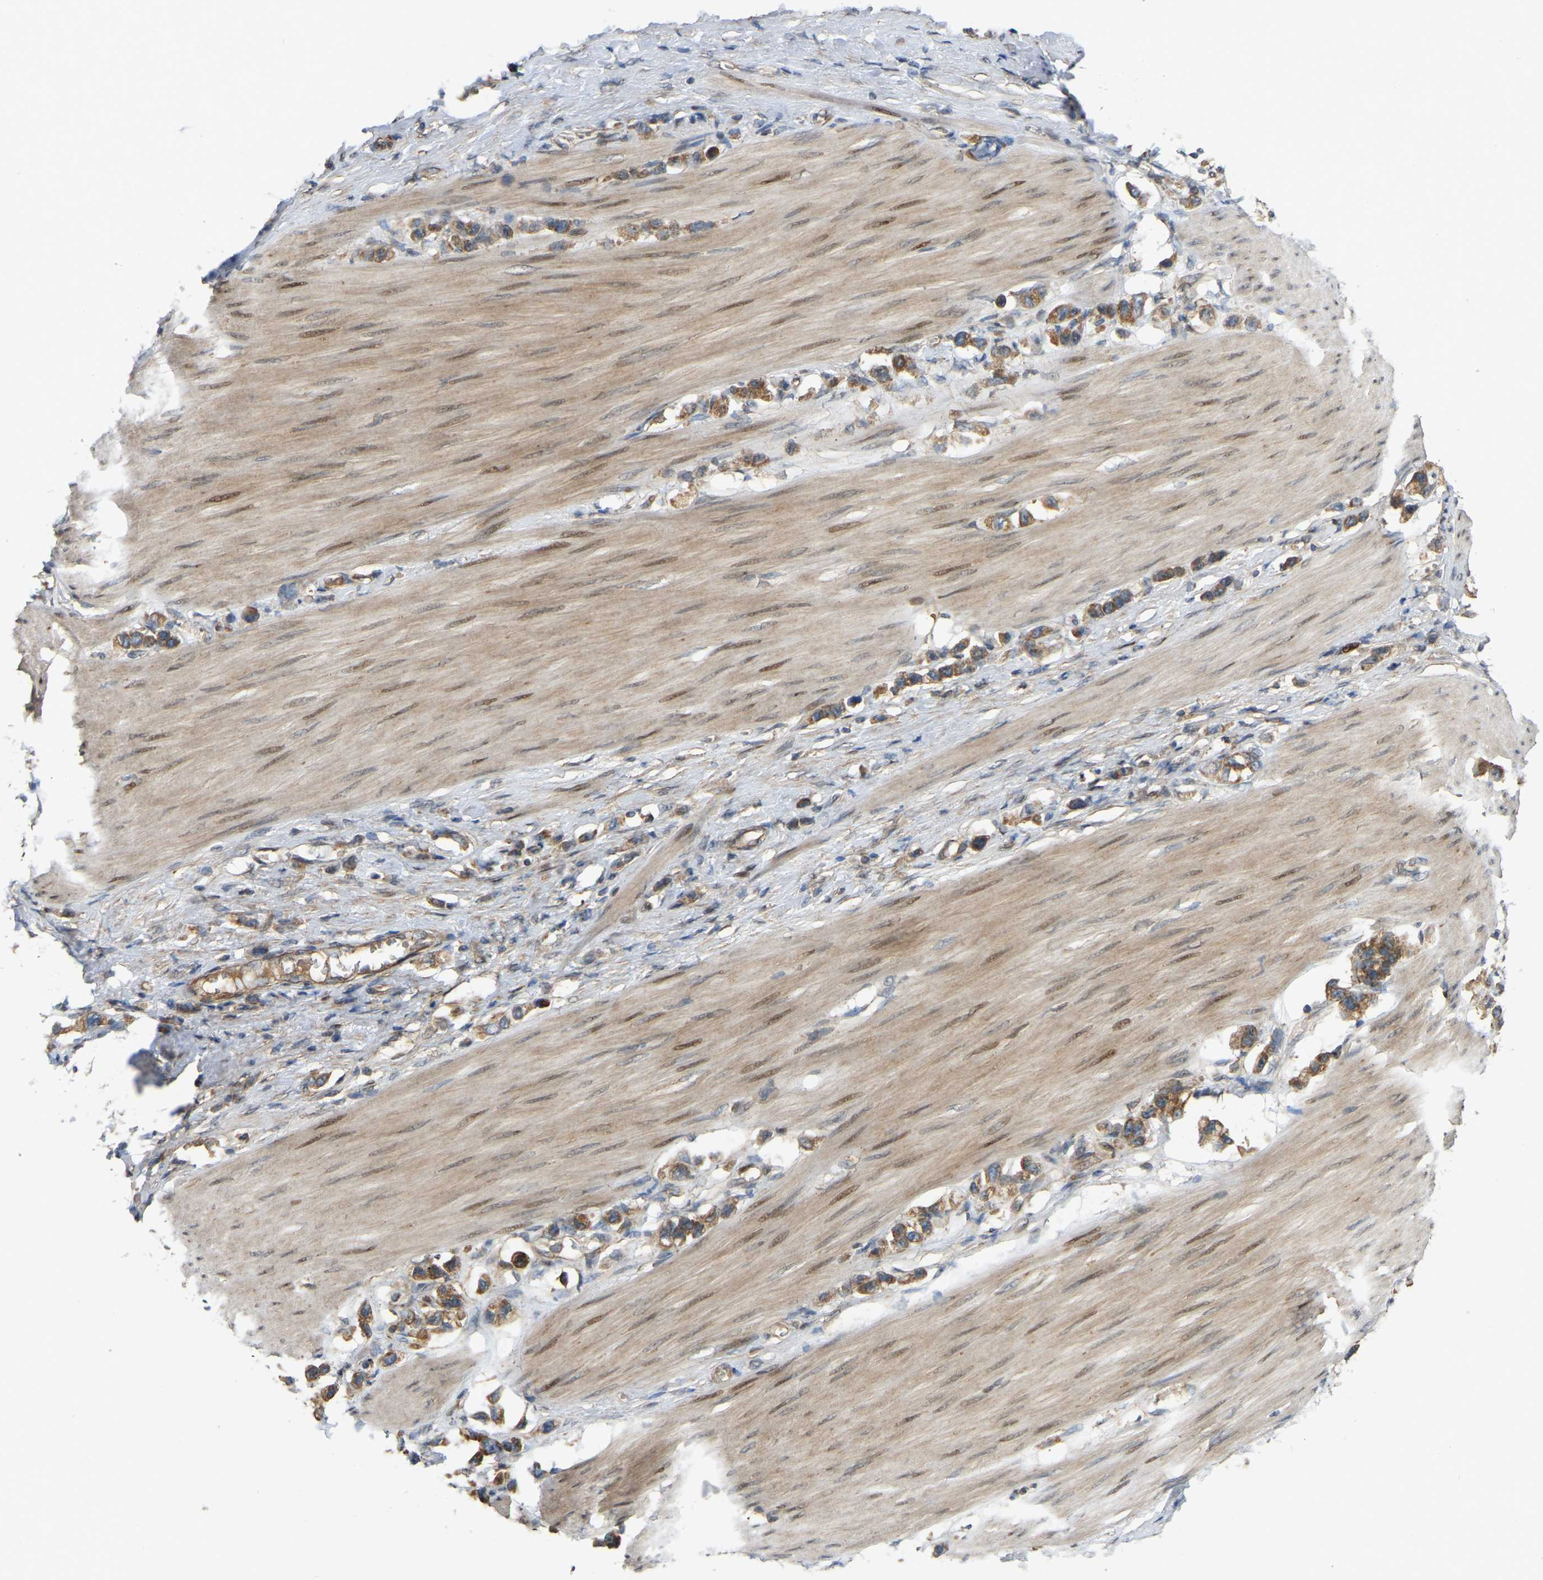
{"staining": {"intensity": "moderate", "quantity": ">75%", "location": "cytoplasmic/membranous"}, "tissue": "stomach cancer", "cell_type": "Tumor cells", "image_type": "cancer", "snomed": [{"axis": "morphology", "description": "Adenocarcinoma, NOS"}, {"axis": "topography", "description": "Stomach"}], "caption": "Human stomach cancer stained with a brown dye demonstrates moderate cytoplasmic/membranous positive expression in about >75% of tumor cells.", "gene": "C21orf91", "patient": {"sex": "female", "age": 65}}